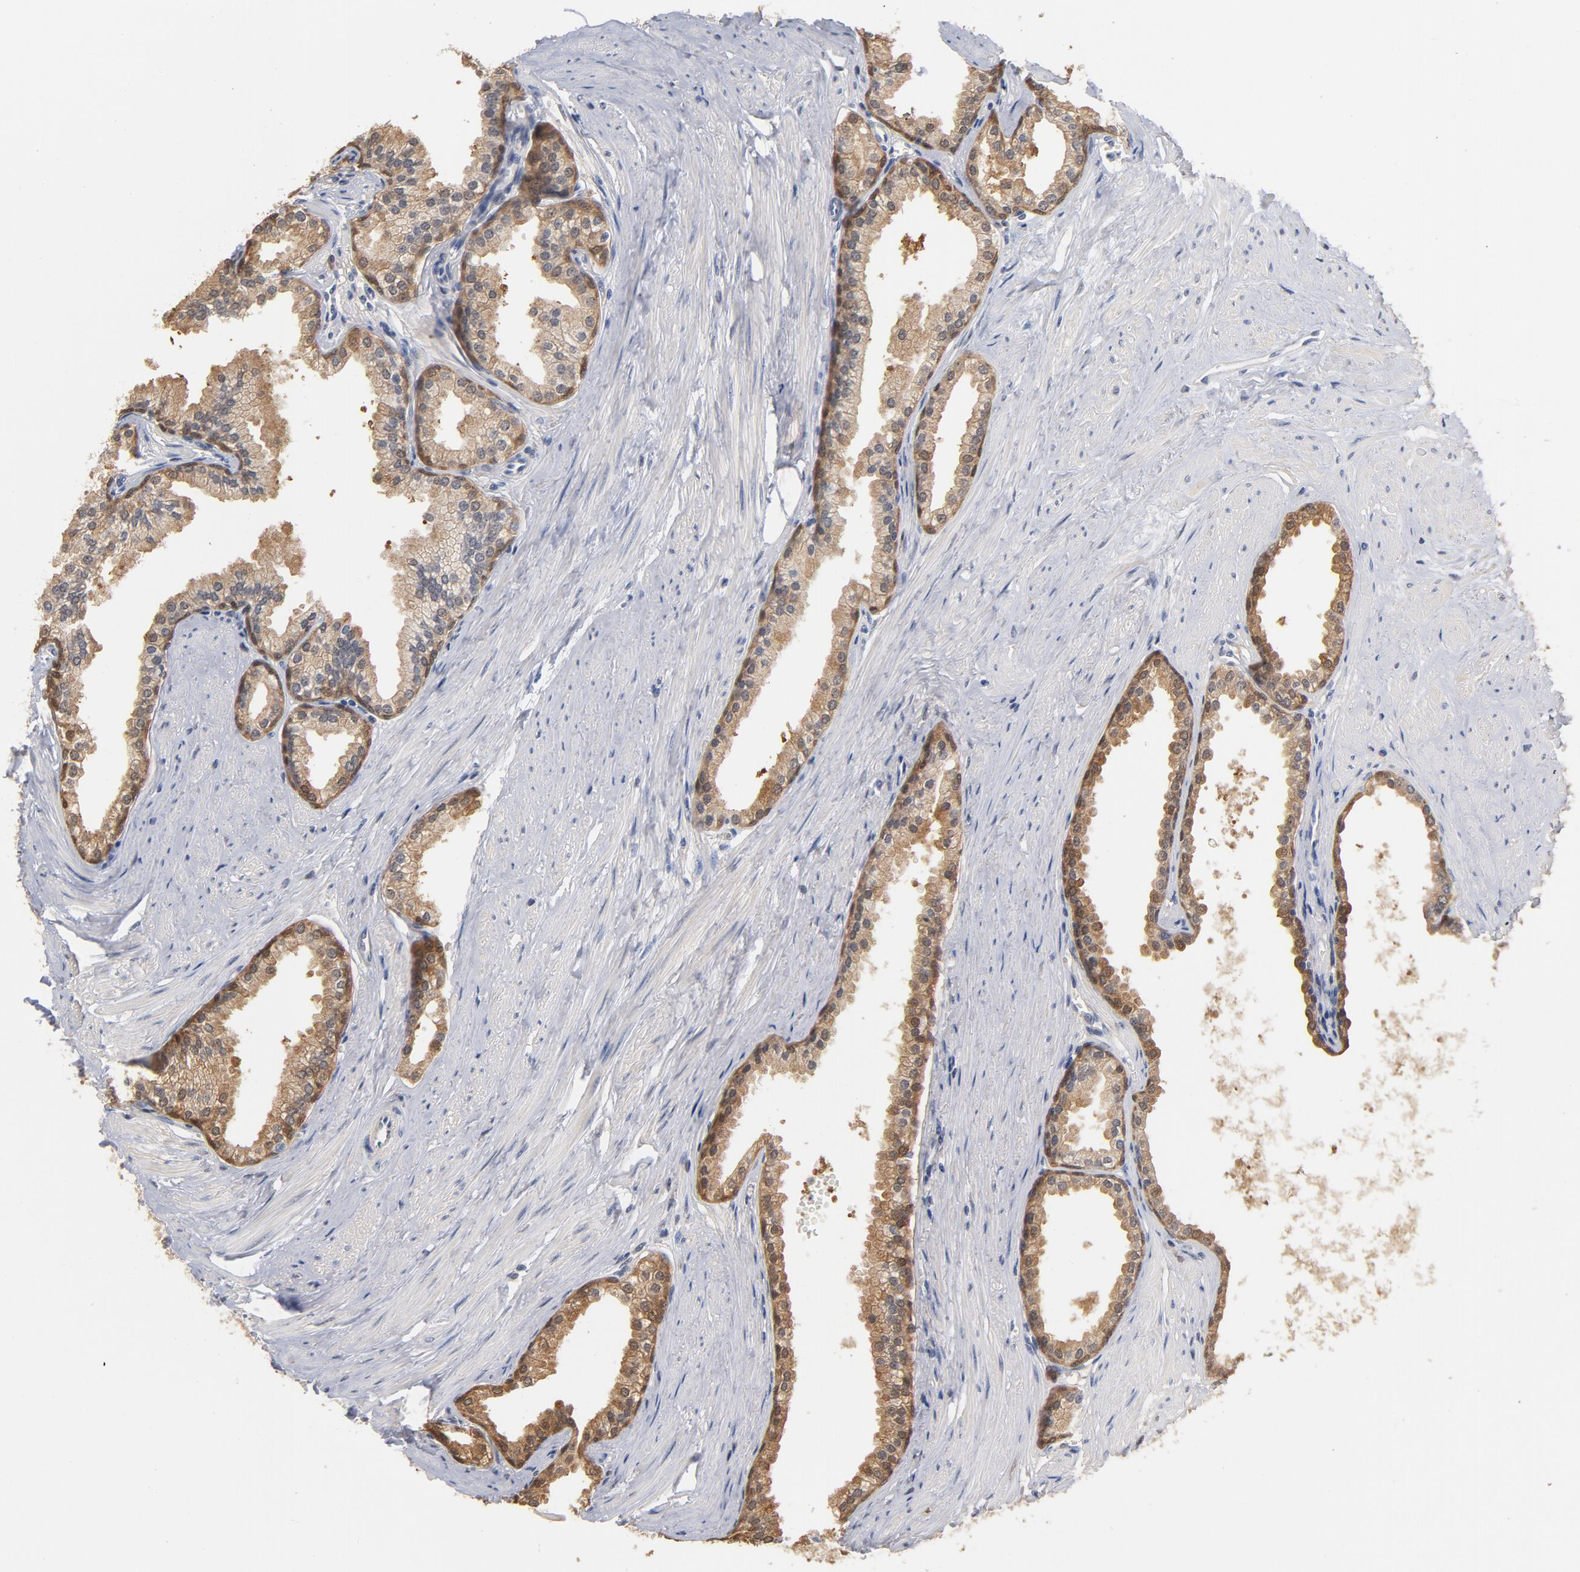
{"staining": {"intensity": "strong", "quantity": ">75%", "location": "cytoplasmic/membranous"}, "tissue": "prostate", "cell_type": "Glandular cells", "image_type": "normal", "snomed": [{"axis": "morphology", "description": "Normal tissue, NOS"}, {"axis": "topography", "description": "Prostate"}], "caption": "Prostate stained with DAB (3,3'-diaminobenzidine) IHC reveals high levels of strong cytoplasmic/membranous expression in about >75% of glandular cells. Nuclei are stained in blue.", "gene": "MIF", "patient": {"sex": "male", "age": 64}}